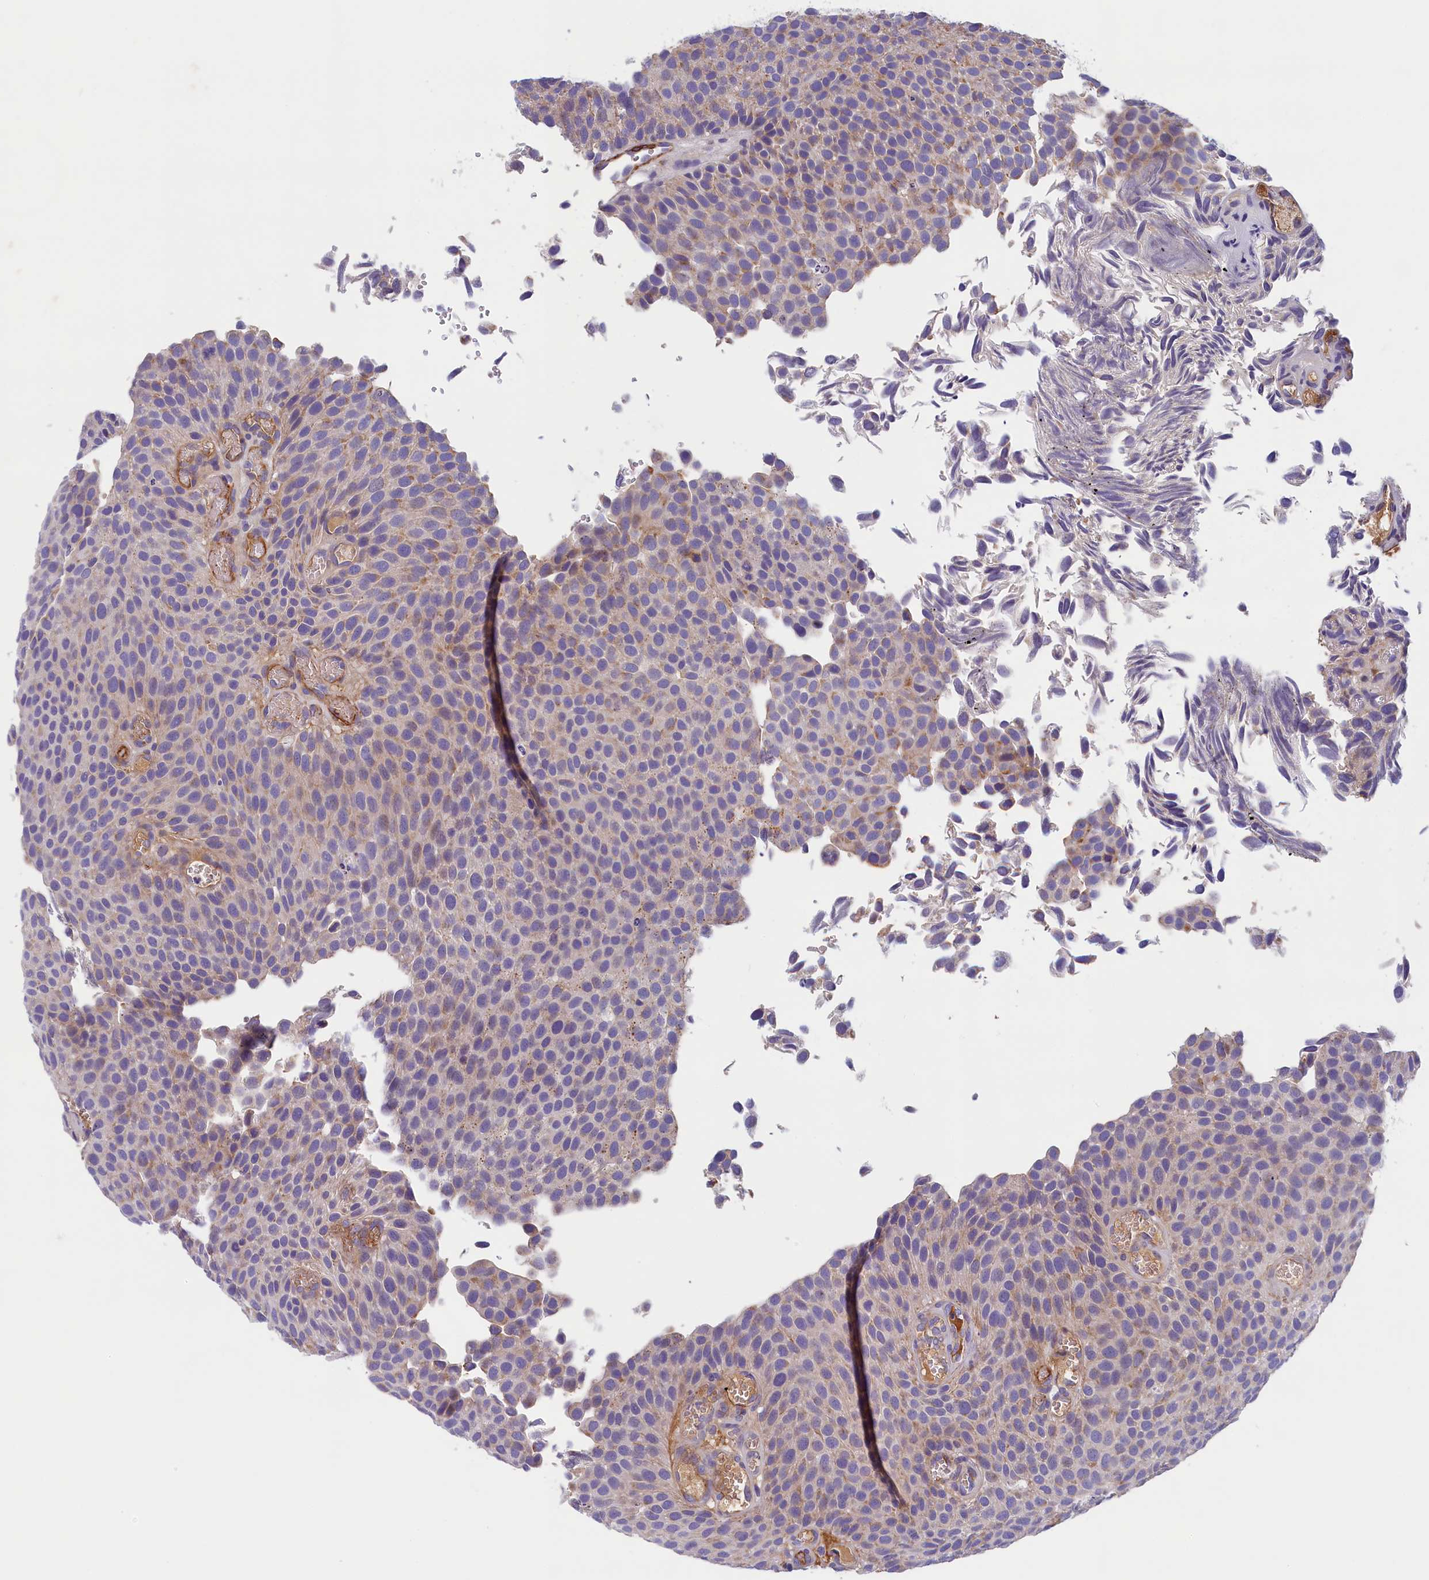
{"staining": {"intensity": "weak", "quantity": "25%-75%", "location": "cytoplasmic/membranous"}, "tissue": "urothelial cancer", "cell_type": "Tumor cells", "image_type": "cancer", "snomed": [{"axis": "morphology", "description": "Urothelial carcinoma, Low grade"}, {"axis": "topography", "description": "Urinary bladder"}], "caption": "Immunohistochemical staining of human urothelial carcinoma (low-grade) reveals low levels of weak cytoplasmic/membranous expression in about 25%-75% of tumor cells.", "gene": "BCL2L13", "patient": {"sex": "male", "age": 89}}